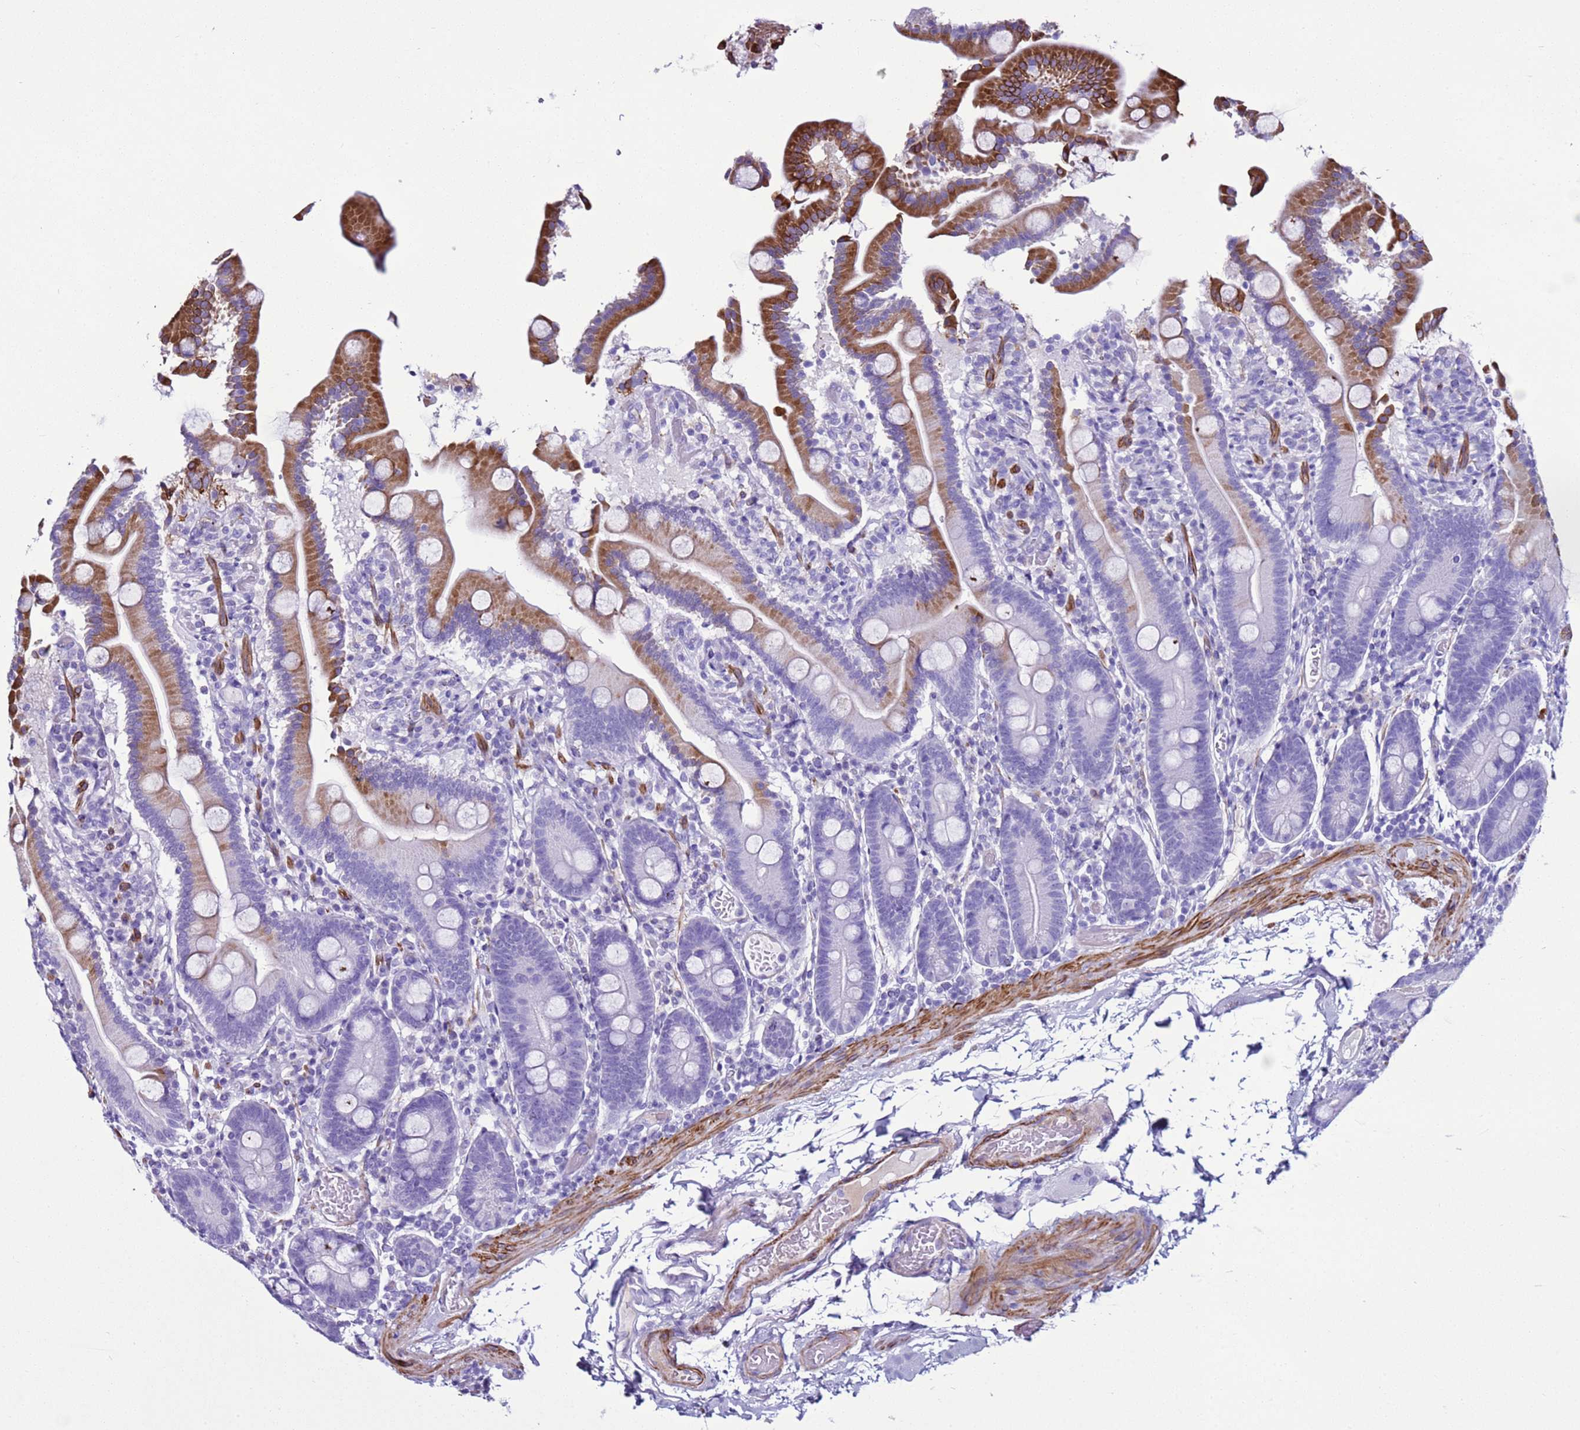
{"staining": {"intensity": "strong", "quantity": "25%-75%", "location": "cytoplasmic/membranous"}, "tissue": "duodenum", "cell_type": "Glandular cells", "image_type": "normal", "snomed": [{"axis": "morphology", "description": "Normal tissue, NOS"}, {"axis": "topography", "description": "Duodenum"}], "caption": "A high-resolution photomicrograph shows IHC staining of benign duodenum, which displays strong cytoplasmic/membranous staining in approximately 25%-75% of glandular cells.", "gene": "LCMT1", "patient": {"sex": "male", "age": 55}}